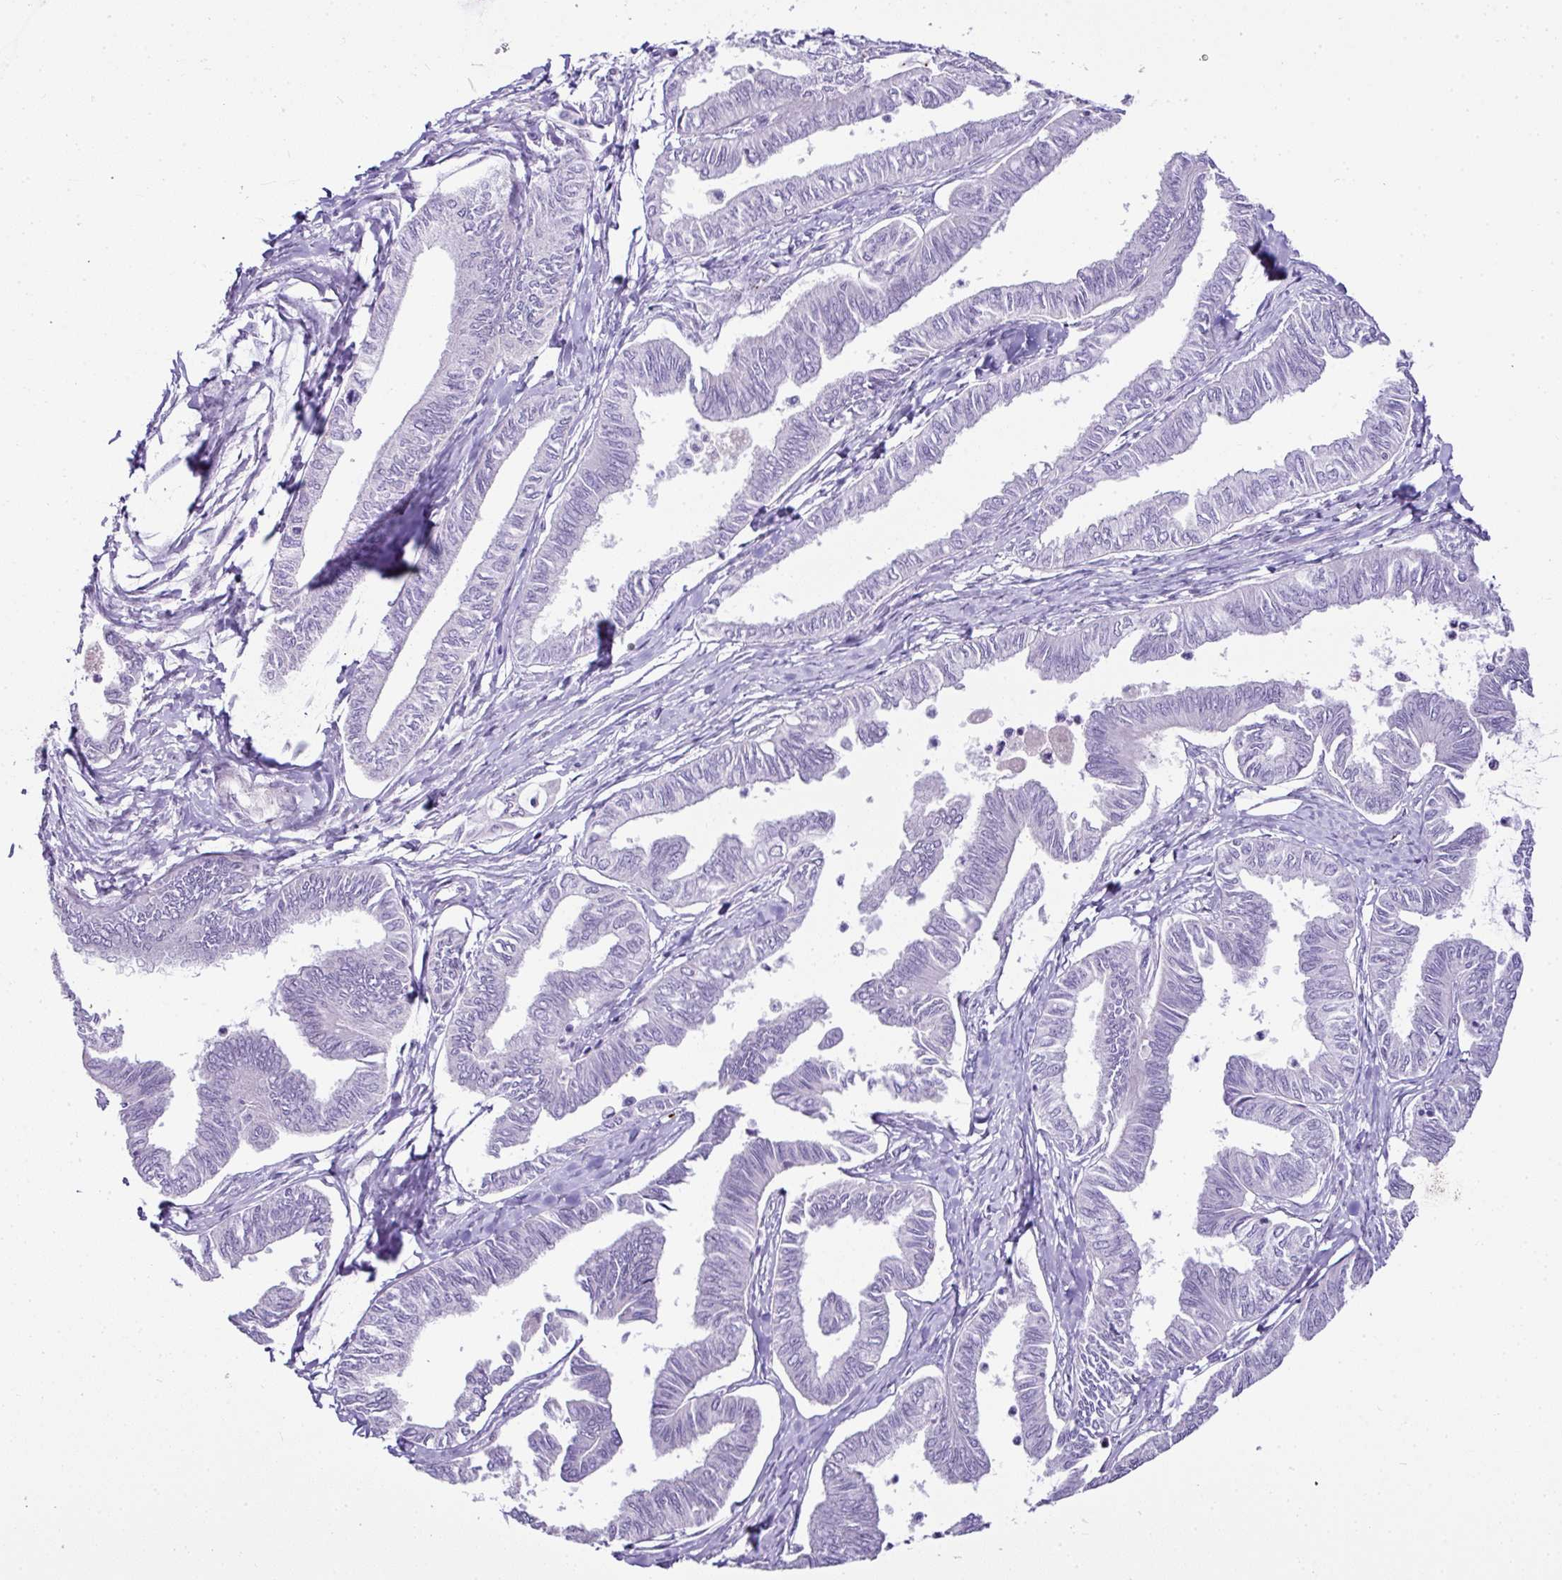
{"staining": {"intensity": "negative", "quantity": "none", "location": "none"}, "tissue": "ovarian cancer", "cell_type": "Tumor cells", "image_type": "cancer", "snomed": [{"axis": "morphology", "description": "Carcinoma, endometroid"}, {"axis": "topography", "description": "Ovary"}], "caption": "Immunohistochemical staining of human endometroid carcinoma (ovarian) demonstrates no significant expression in tumor cells.", "gene": "CMTM5", "patient": {"sex": "female", "age": 70}}